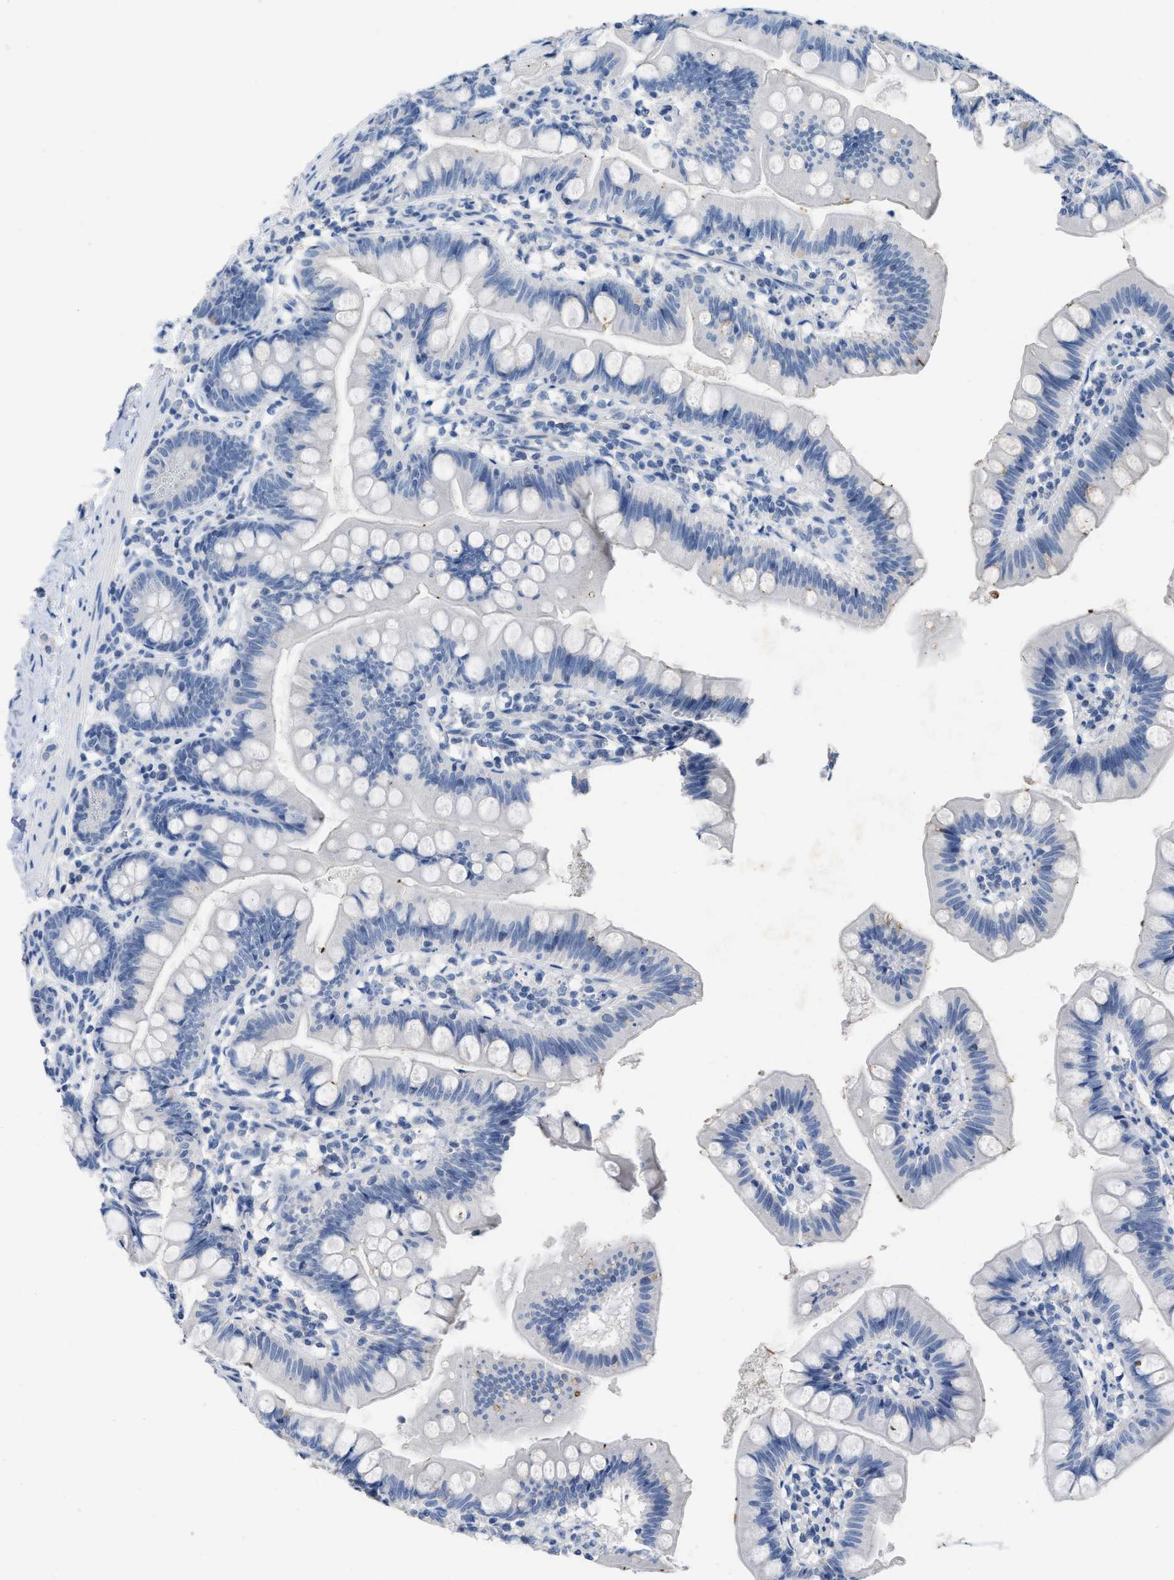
{"staining": {"intensity": "negative", "quantity": "none", "location": "none"}, "tissue": "small intestine", "cell_type": "Glandular cells", "image_type": "normal", "snomed": [{"axis": "morphology", "description": "Normal tissue, NOS"}, {"axis": "topography", "description": "Small intestine"}], "caption": "Micrograph shows no significant protein expression in glandular cells of benign small intestine.", "gene": "CEACAM5", "patient": {"sex": "male", "age": 7}}